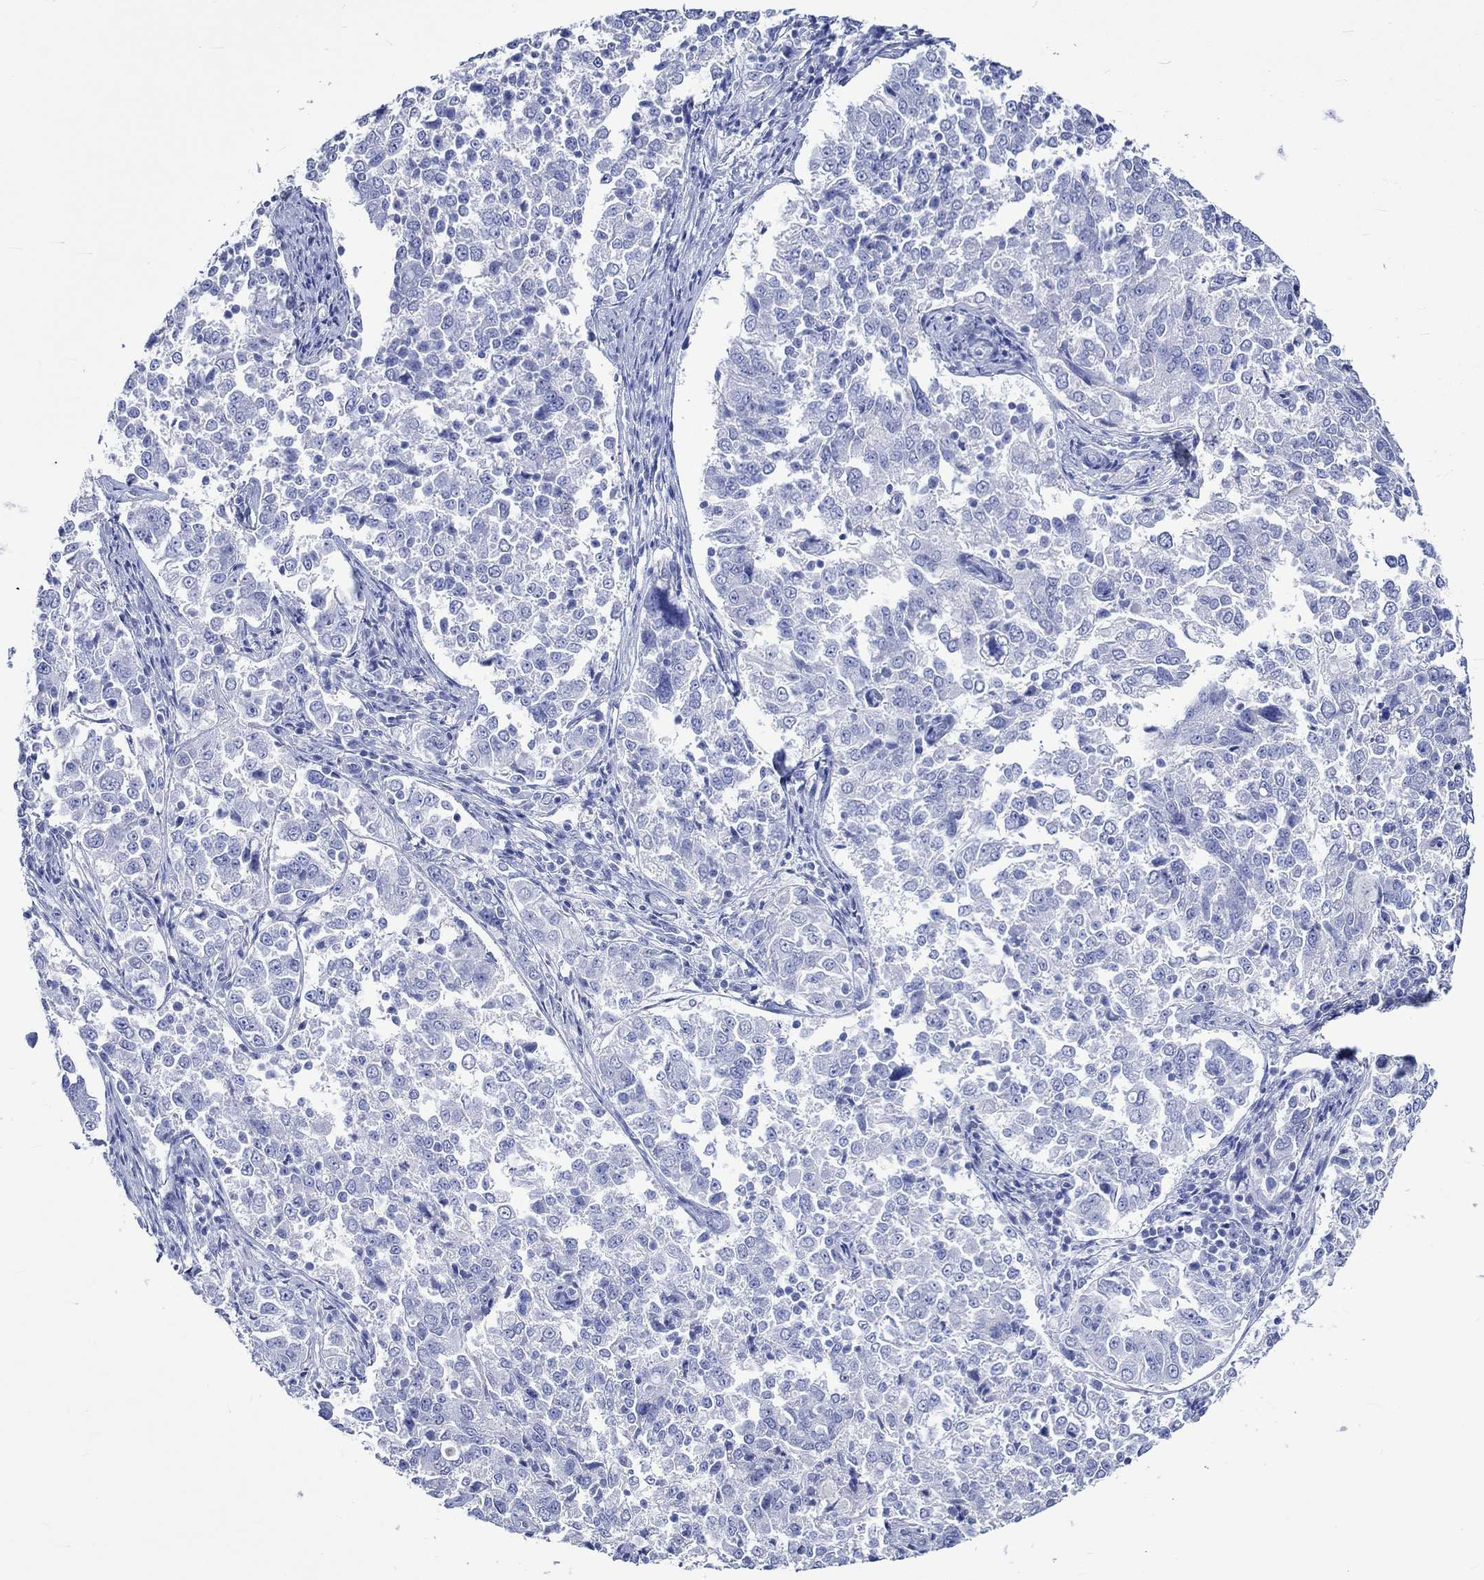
{"staining": {"intensity": "negative", "quantity": "none", "location": "none"}, "tissue": "endometrial cancer", "cell_type": "Tumor cells", "image_type": "cancer", "snomed": [{"axis": "morphology", "description": "Adenocarcinoma, NOS"}, {"axis": "topography", "description": "Endometrium"}], "caption": "Immunohistochemistry micrograph of endometrial adenocarcinoma stained for a protein (brown), which shows no staining in tumor cells.", "gene": "CRYAB", "patient": {"sex": "female", "age": 43}}